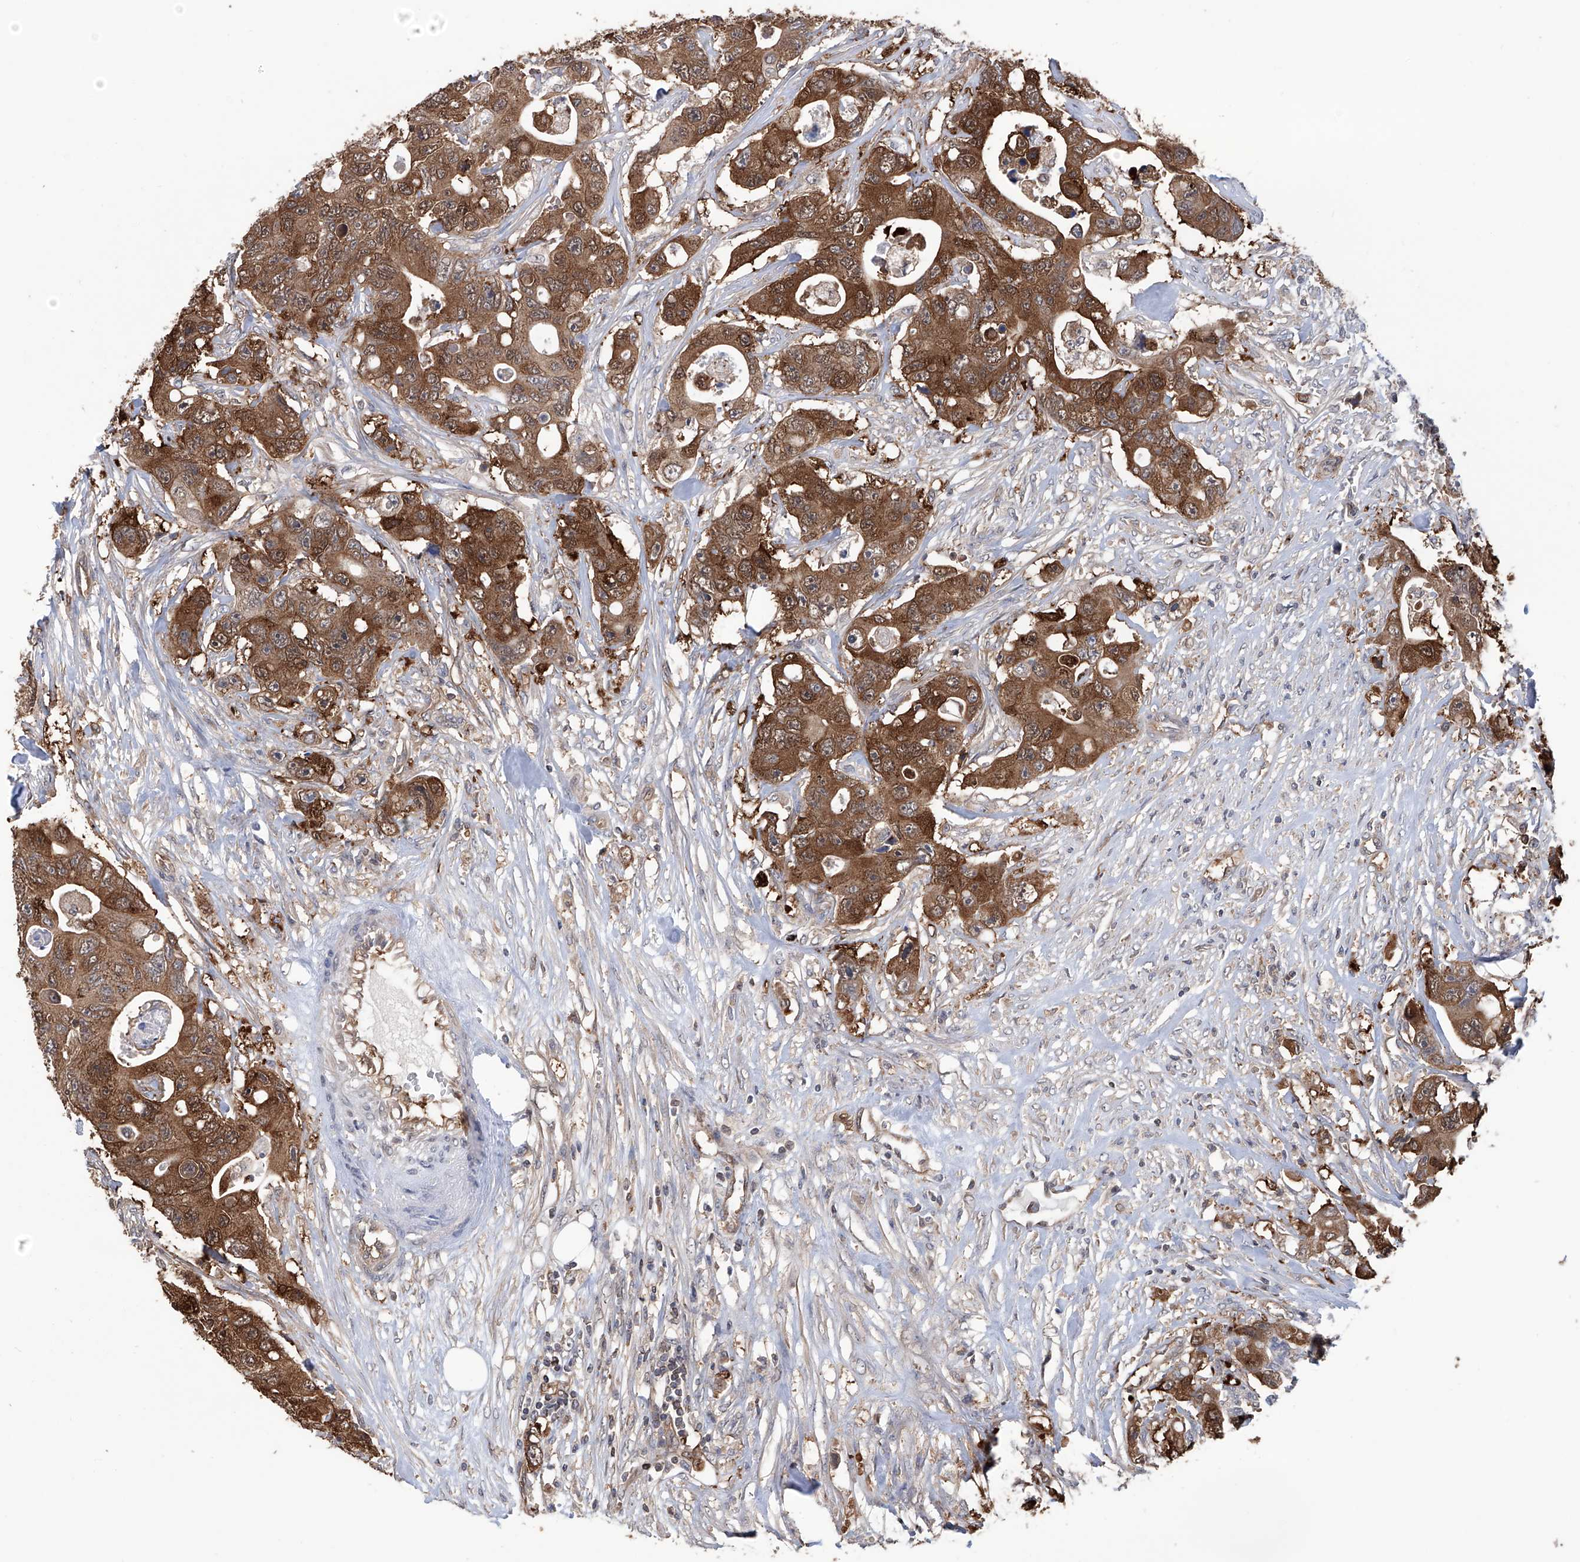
{"staining": {"intensity": "strong", "quantity": ">75%", "location": "cytoplasmic/membranous"}, "tissue": "colorectal cancer", "cell_type": "Tumor cells", "image_type": "cancer", "snomed": [{"axis": "morphology", "description": "Adenocarcinoma, NOS"}, {"axis": "topography", "description": "Colon"}], "caption": "Immunohistochemistry photomicrograph of colorectal adenocarcinoma stained for a protein (brown), which exhibits high levels of strong cytoplasmic/membranous expression in about >75% of tumor cells.", "gene": "NUDT17", "patient": {"sex": "female", "age": 46}}